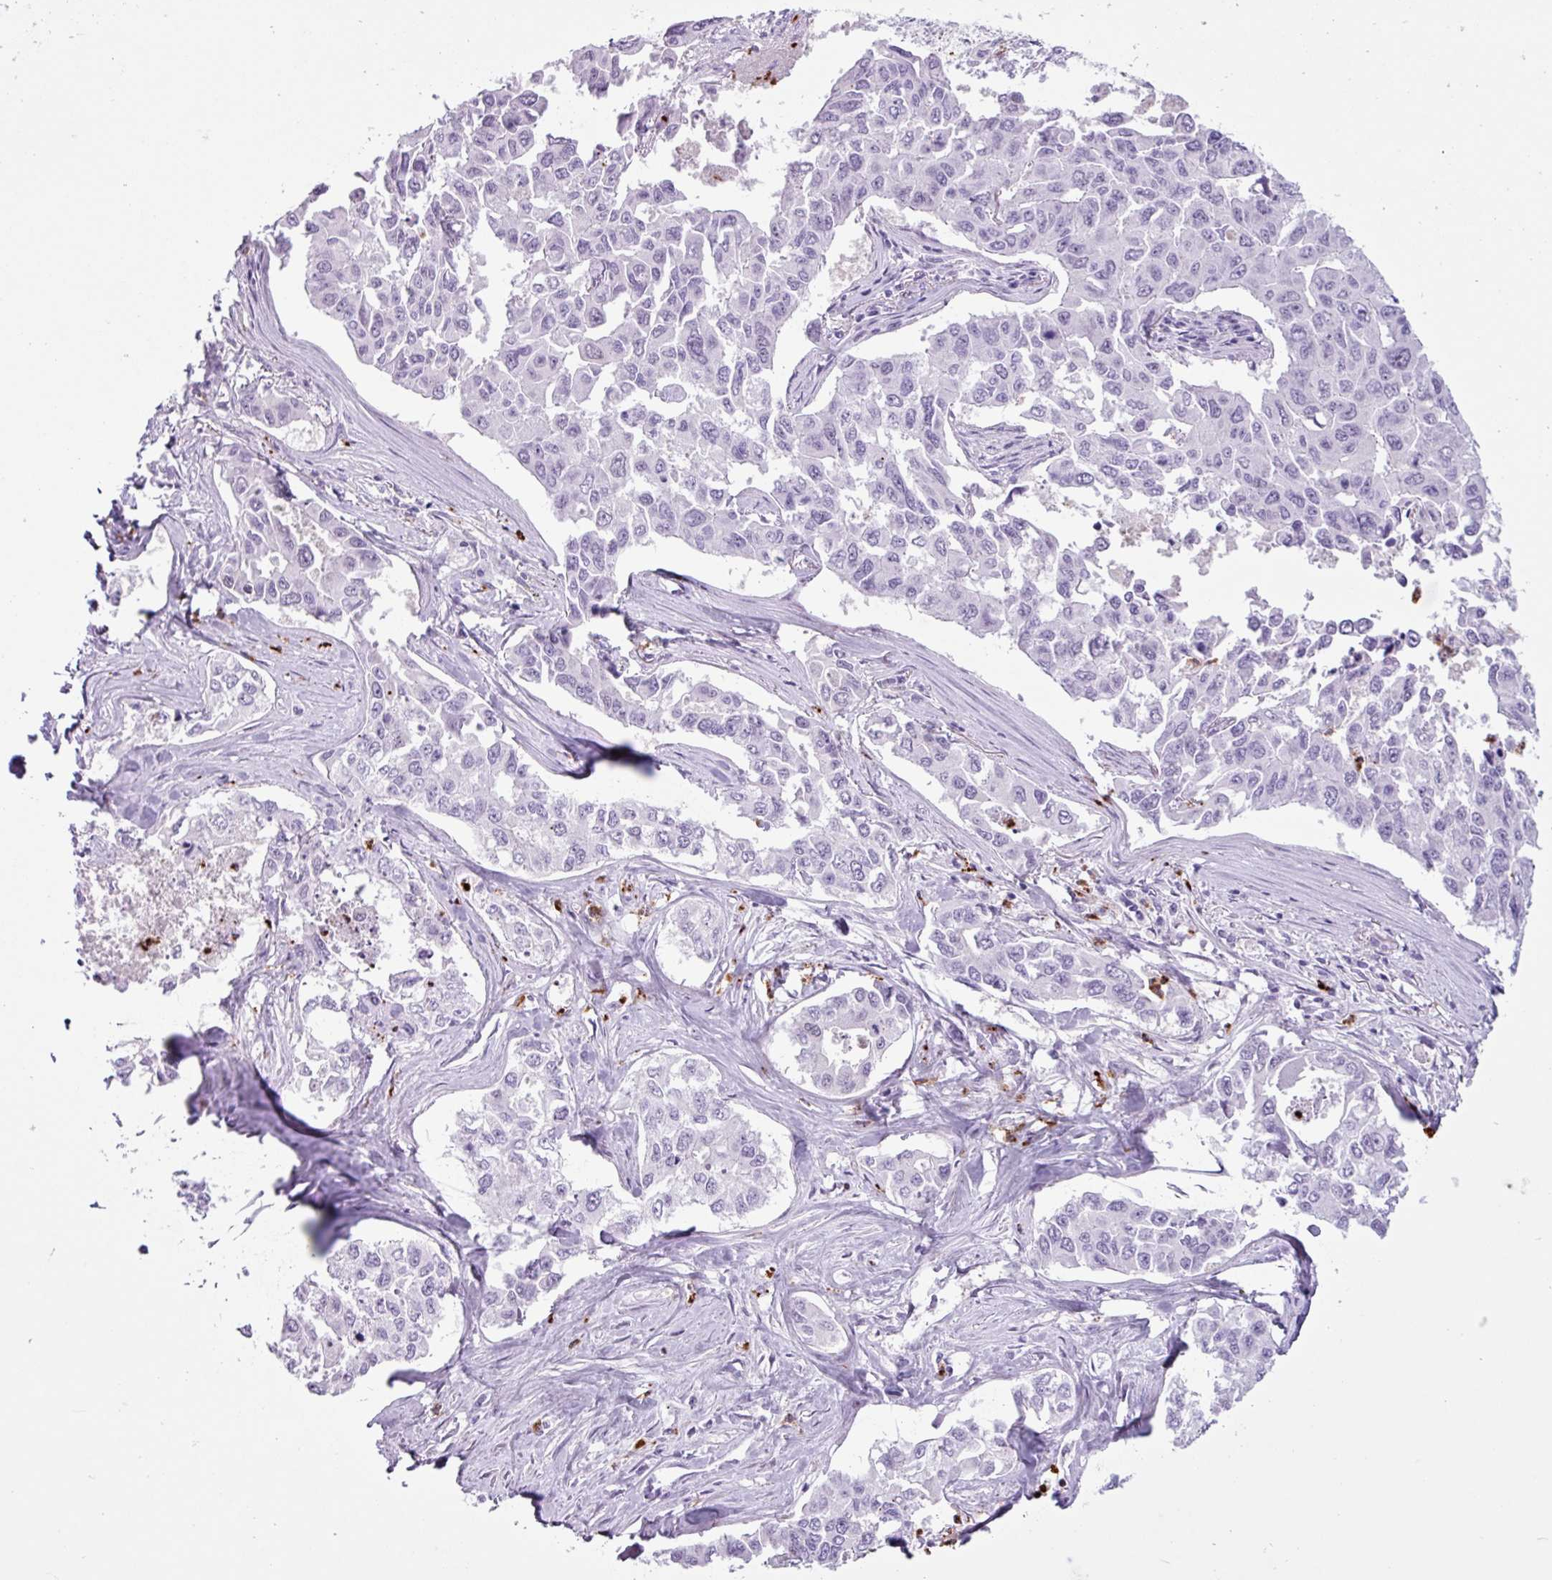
{"staining": {"intensity": "negative", "quantity": "none", "location": "none"}, "tissue": "lung cancer", "cell_type": "Tumor cells", "image_type": "cancer", "snomed": [{"axis": "morphology", "description": "Adenocarcinoma, NOS"}, {"axis": "topography", "description": "Lung"}], "caption": "Immunohistochemistry (IHC) micrograph of neoplastic tissue: lung adenocarcinoma stained with DAB (3,3'-diaminobenzidine) demonstrates no significant protein positivity in tumor cells.", "gene": "TMEM178A", "patient": {"sex": "male", "age": 64}}